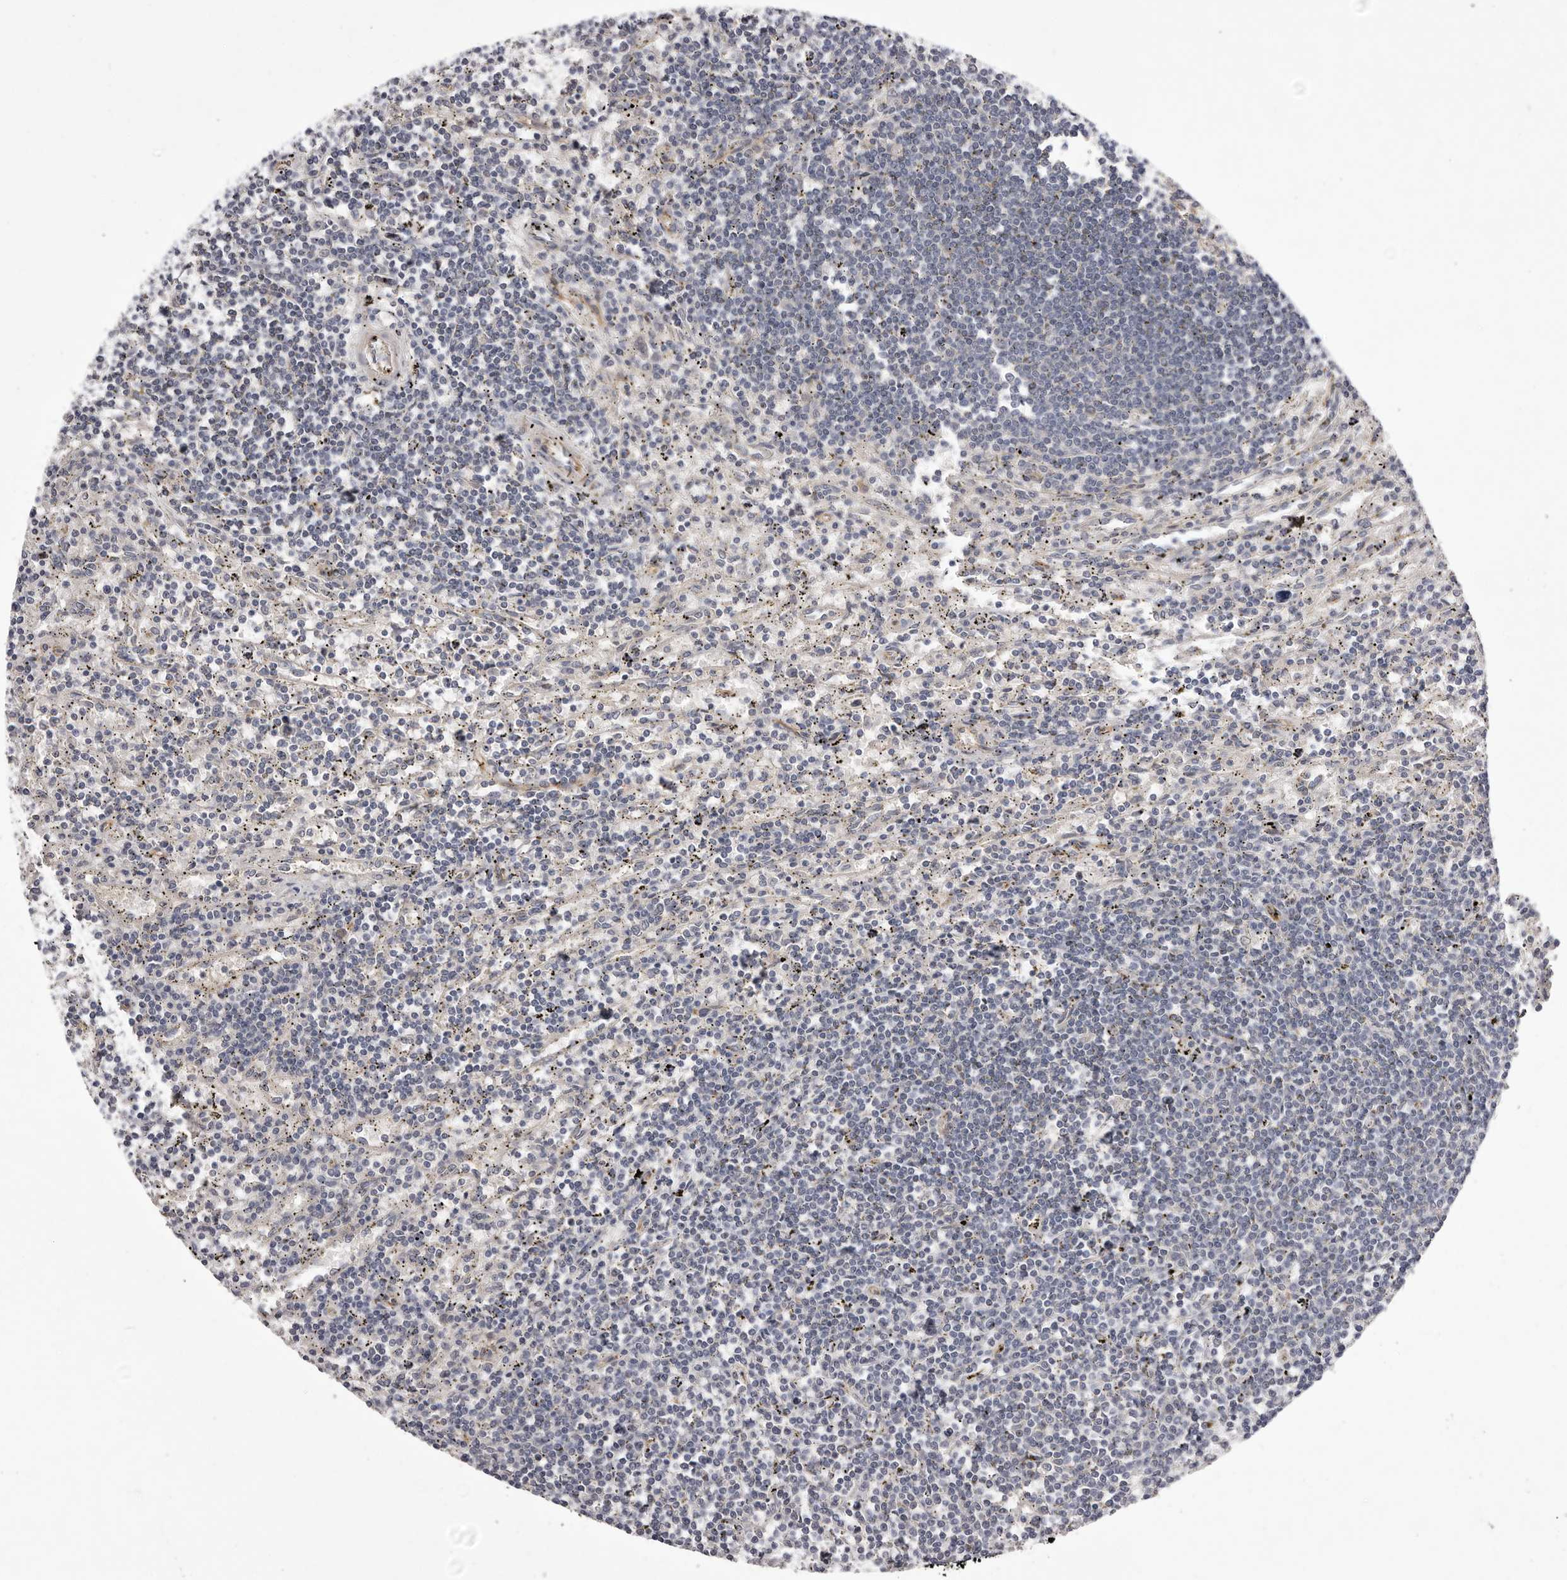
{"staining": {"intensity": "negative", "quantity": "none", "location": "none"}, "tissue": "lymphoma", "cell_type": "Tumor cells", "image_type": "cancer", "snomed": [{"axis": "morphology", "description": "Malignant lymphoma, non-Hodgkin's type, Low grade"}, {"axis": "topography", "description": "Spleen"}], "caption": "A high-resolution micrograph shows immunohistochemistry (IHC) staining of low-grade malignant lymphoma, non-Hodgkin's type, which shows no significant expression in tumor cells.", "gene": "PNRC1", "patient": {"sex": "male", "age": 76}}